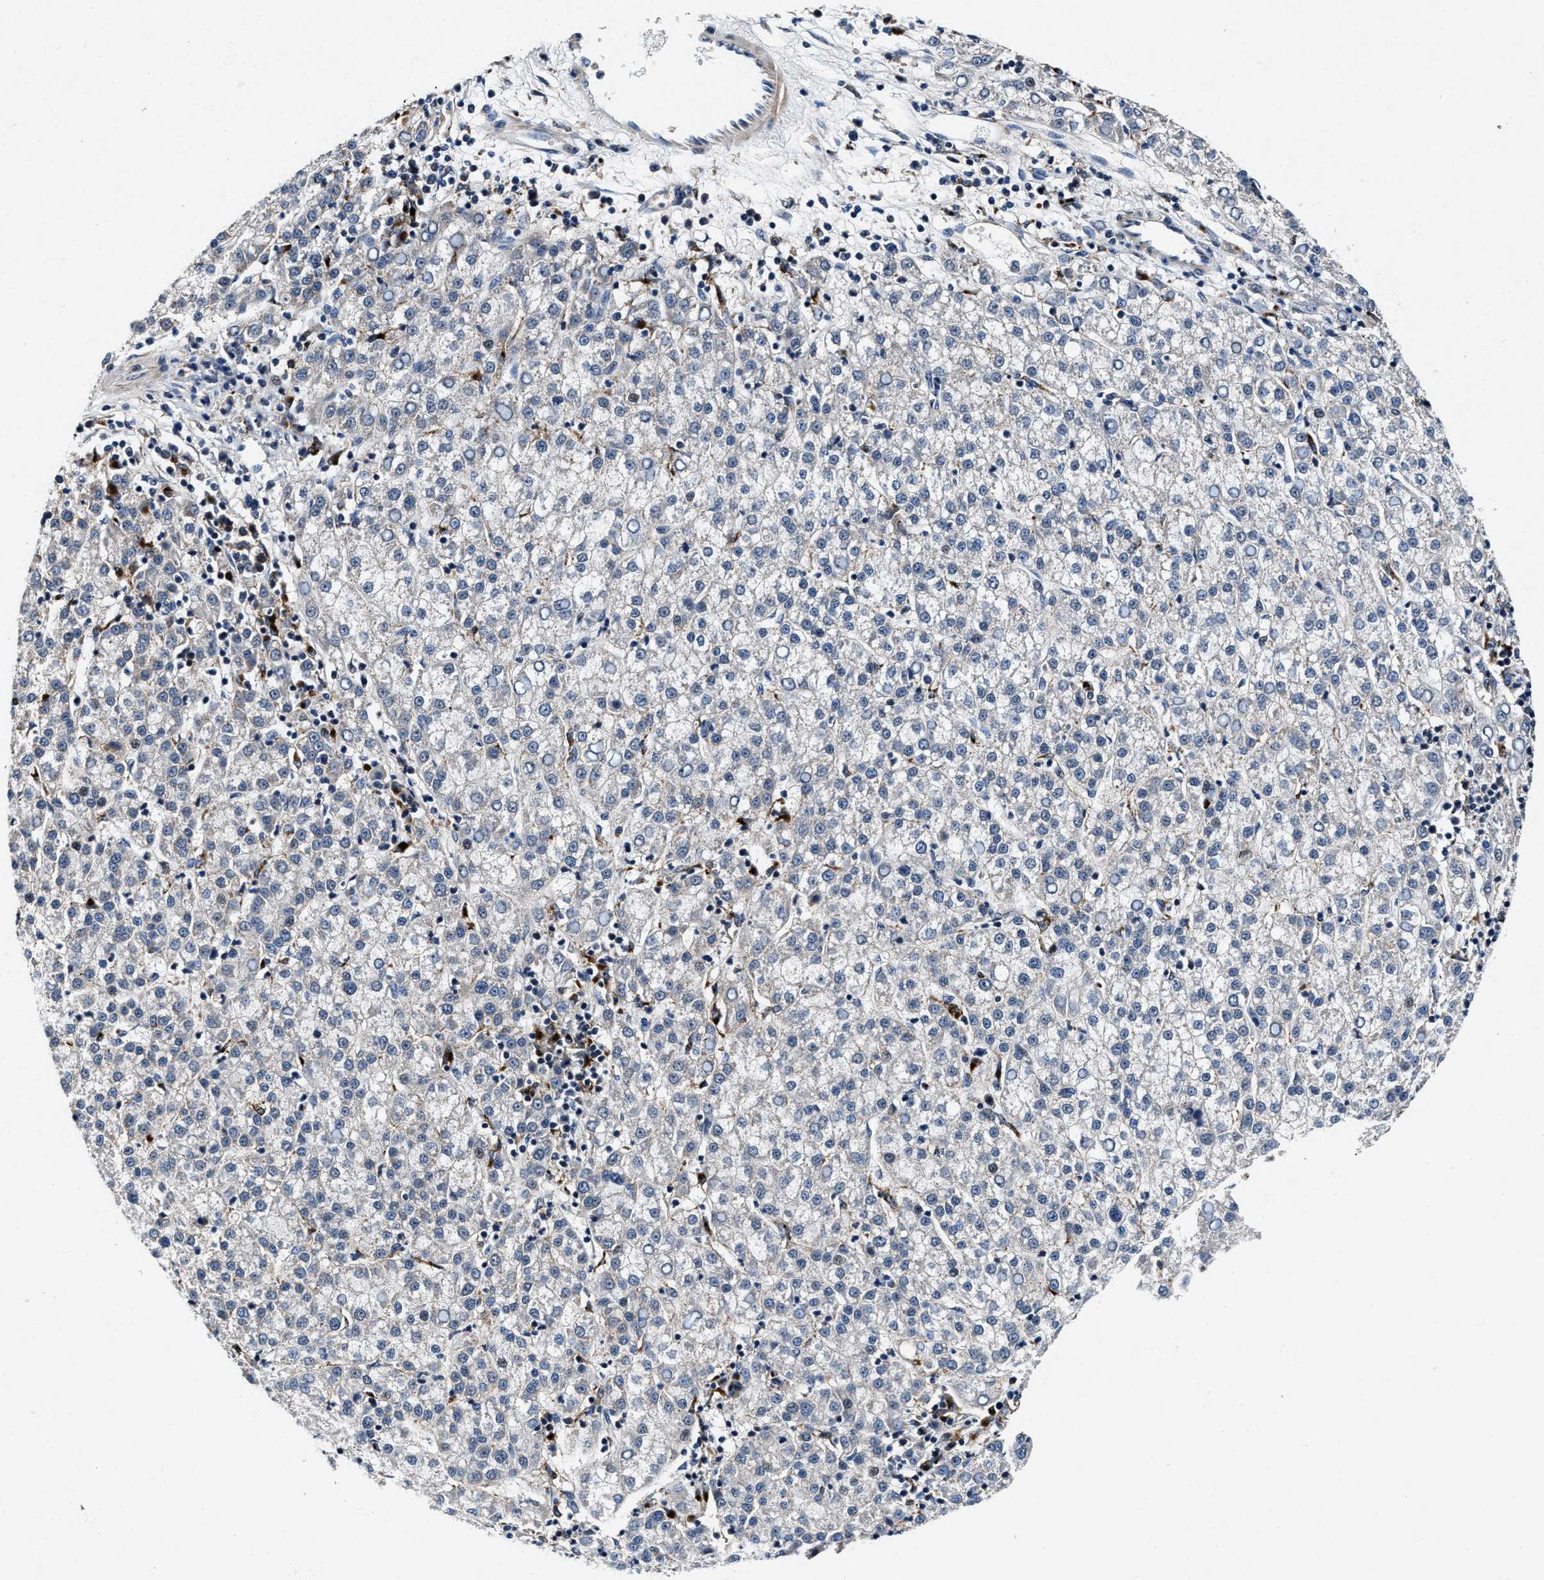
{"staining": {"intensity": "negative", "quantity": "none", "location": "none"}, "tissue": "liver cancer", "cell_type": "Tumor cells", "image_type": "cancer", "snomed": [{"axis": "morphology", "description": "Carcinoma, Hepatocellular, NOS"}, {"axis": "topography", "description": "Liver"}], "caption": "Protein analysis of hepatocellular carcinoma (liver) exhibits no significant positivity in tumor cells. (Stains: DAB (3,3'-diaminobenzidine) immunohistochemistry with hematoxylin counter stain, Microscopy: brightfield microscopy at high magnification).", "gene": "C2orf66", "patient": {"sex": "female", "age": 58}}